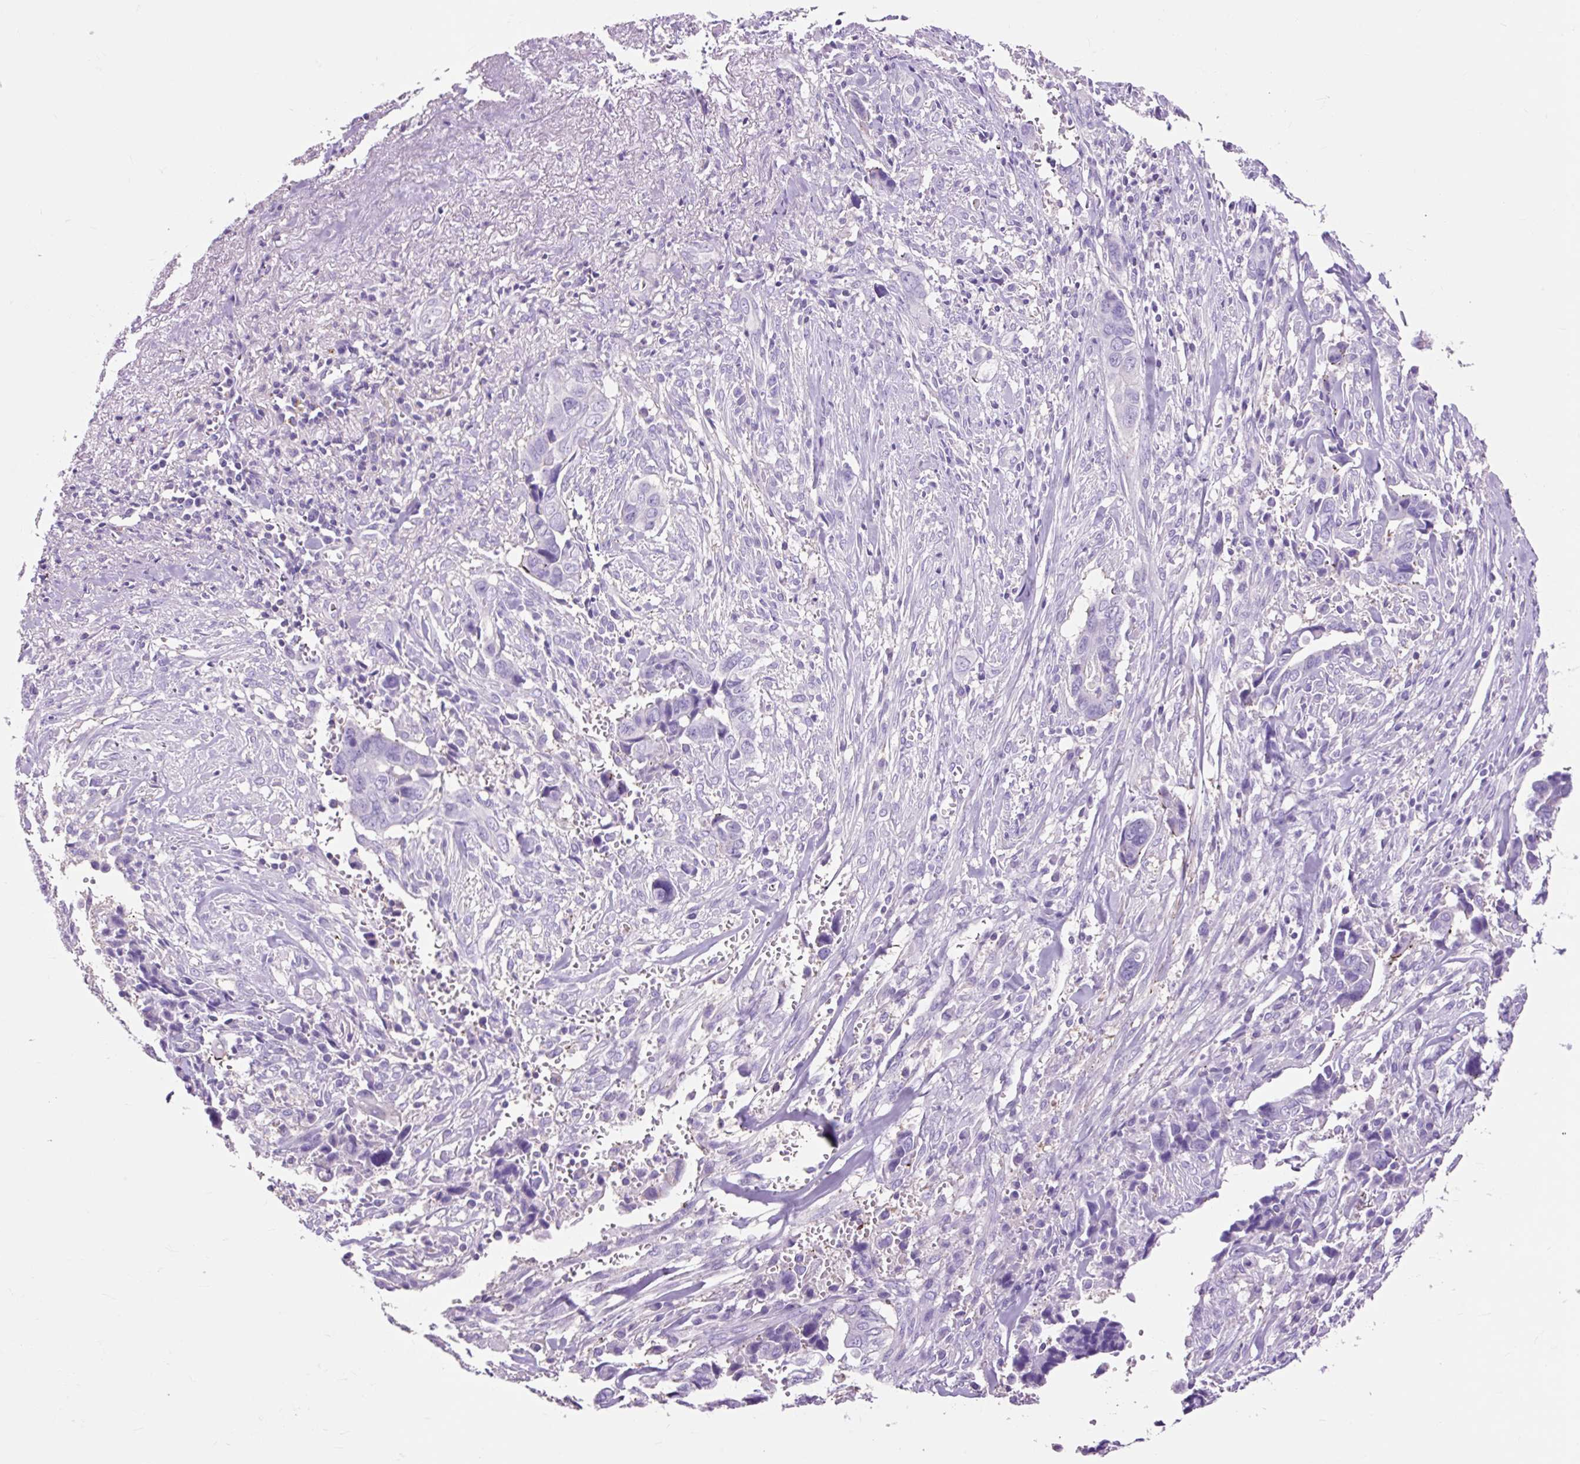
{"staining": {"intensity": "negative", "quantity": "none", "location": "none"}, "tissue": "liver cancer", "cell_type": "Tumor cells", "image_type": "cancer", "snomed": [{"axis": "morphology", "description": "Cholangiocarcinoma"}, {"axis": "topography", "description": "Liver"}], "caption": "DAB (3,3'-diaminobenzidine) immunohistochemical staining of liver cancer (cholangiocarcinoma) shows no significant positivity in tumor cells.", "gene": "OR10A7", "patient": {"sex": "female", "age": 79}}